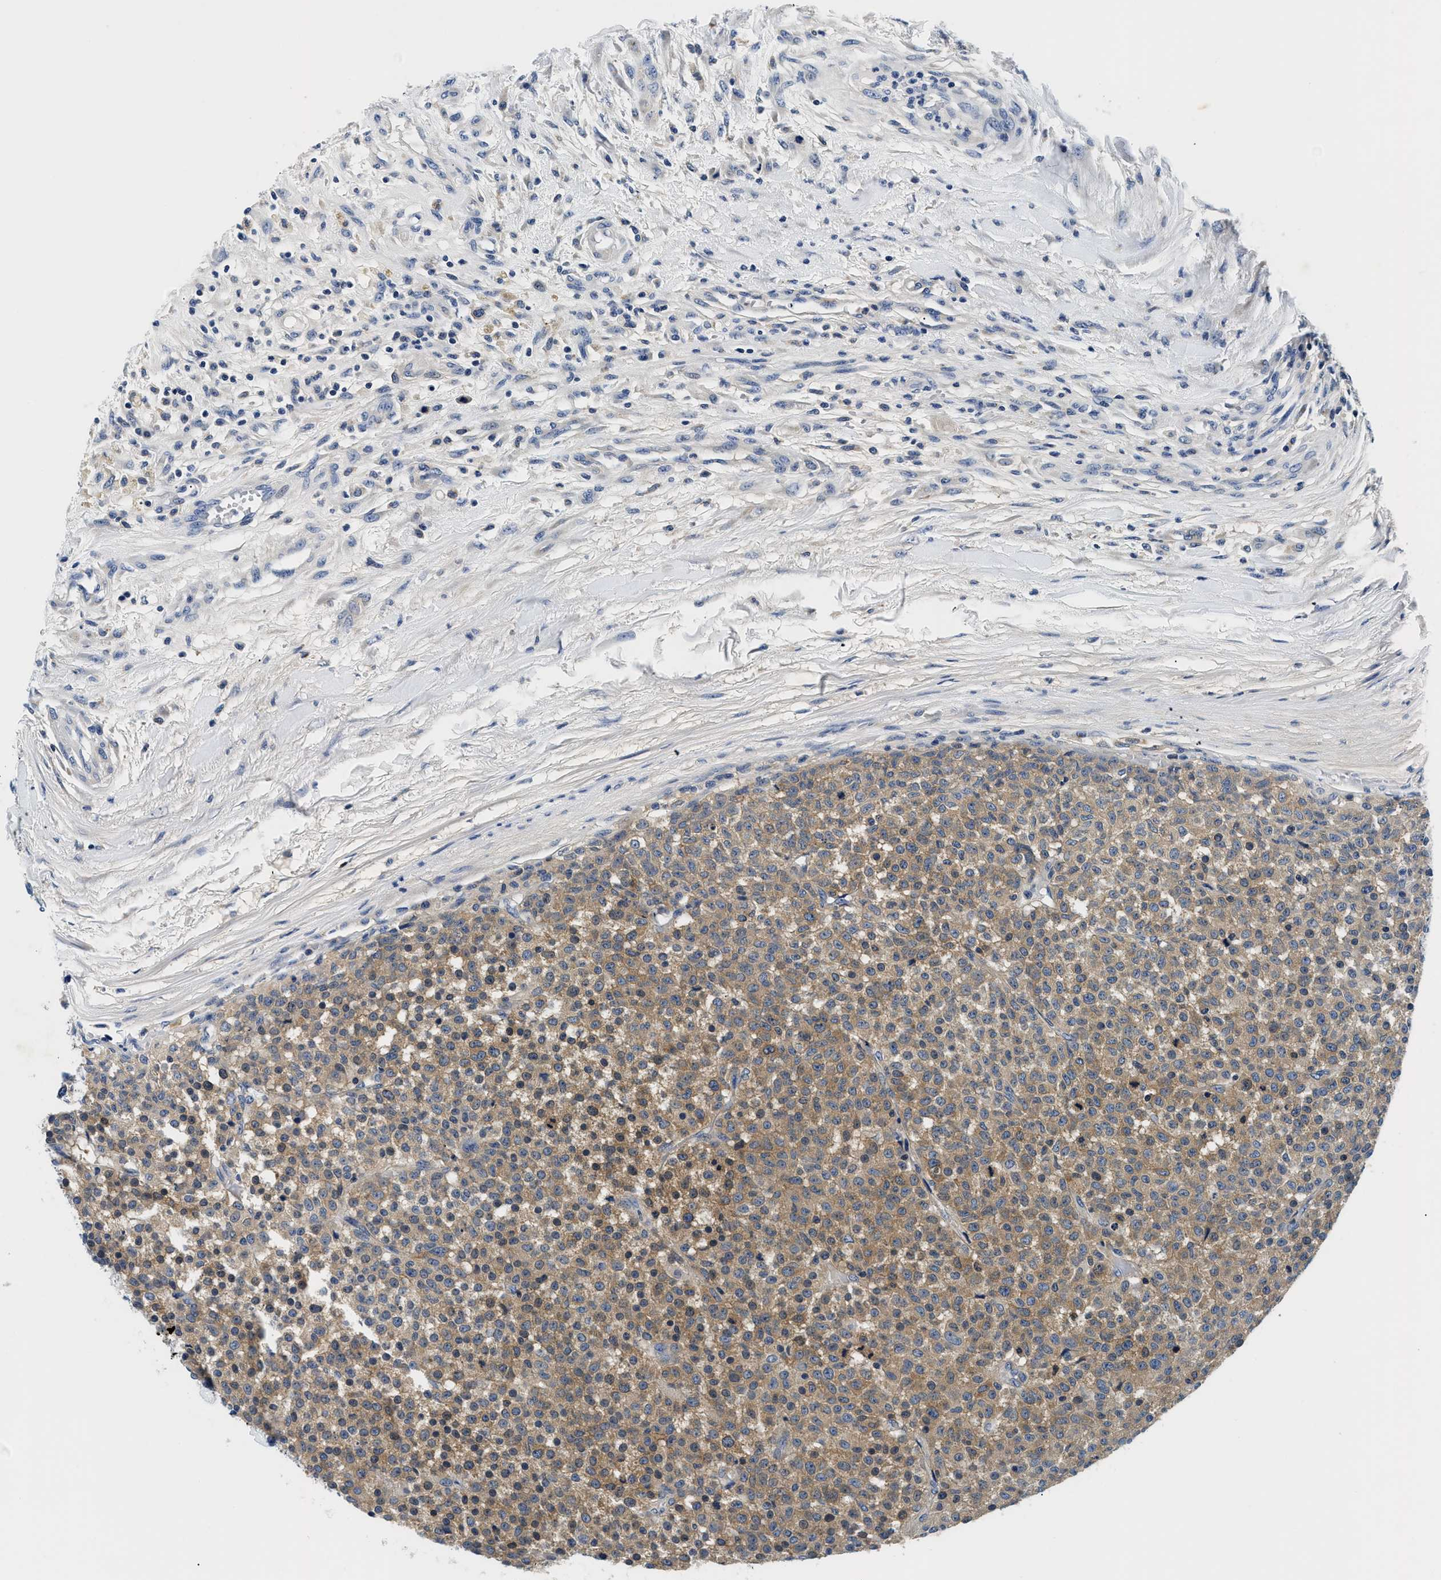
{"staining": {"intensity": "weak", "quantity": "25%-75%", "location": "cytoplasmic/membranous"}, "tissue": "testis cancer", "cell_type": "Tumor cells", "image_type": "cancer", "snomed": [{"axis": "morphology", "description": "Seminoma, NOS"}, {"axis": "topography", "description": "Testis"}], "caption": "Protein expression analysis of seminoma (testis) reveals weak cytoplasmic/membranous expression in about 25%-75% of tumor cells. The staining was performed using DAB, with brown indicating positive protein expression. Nuclei are stained blue with hematoxylin.", "gene": "MEA1", "patient": {"sex": "male", "age": 59}}